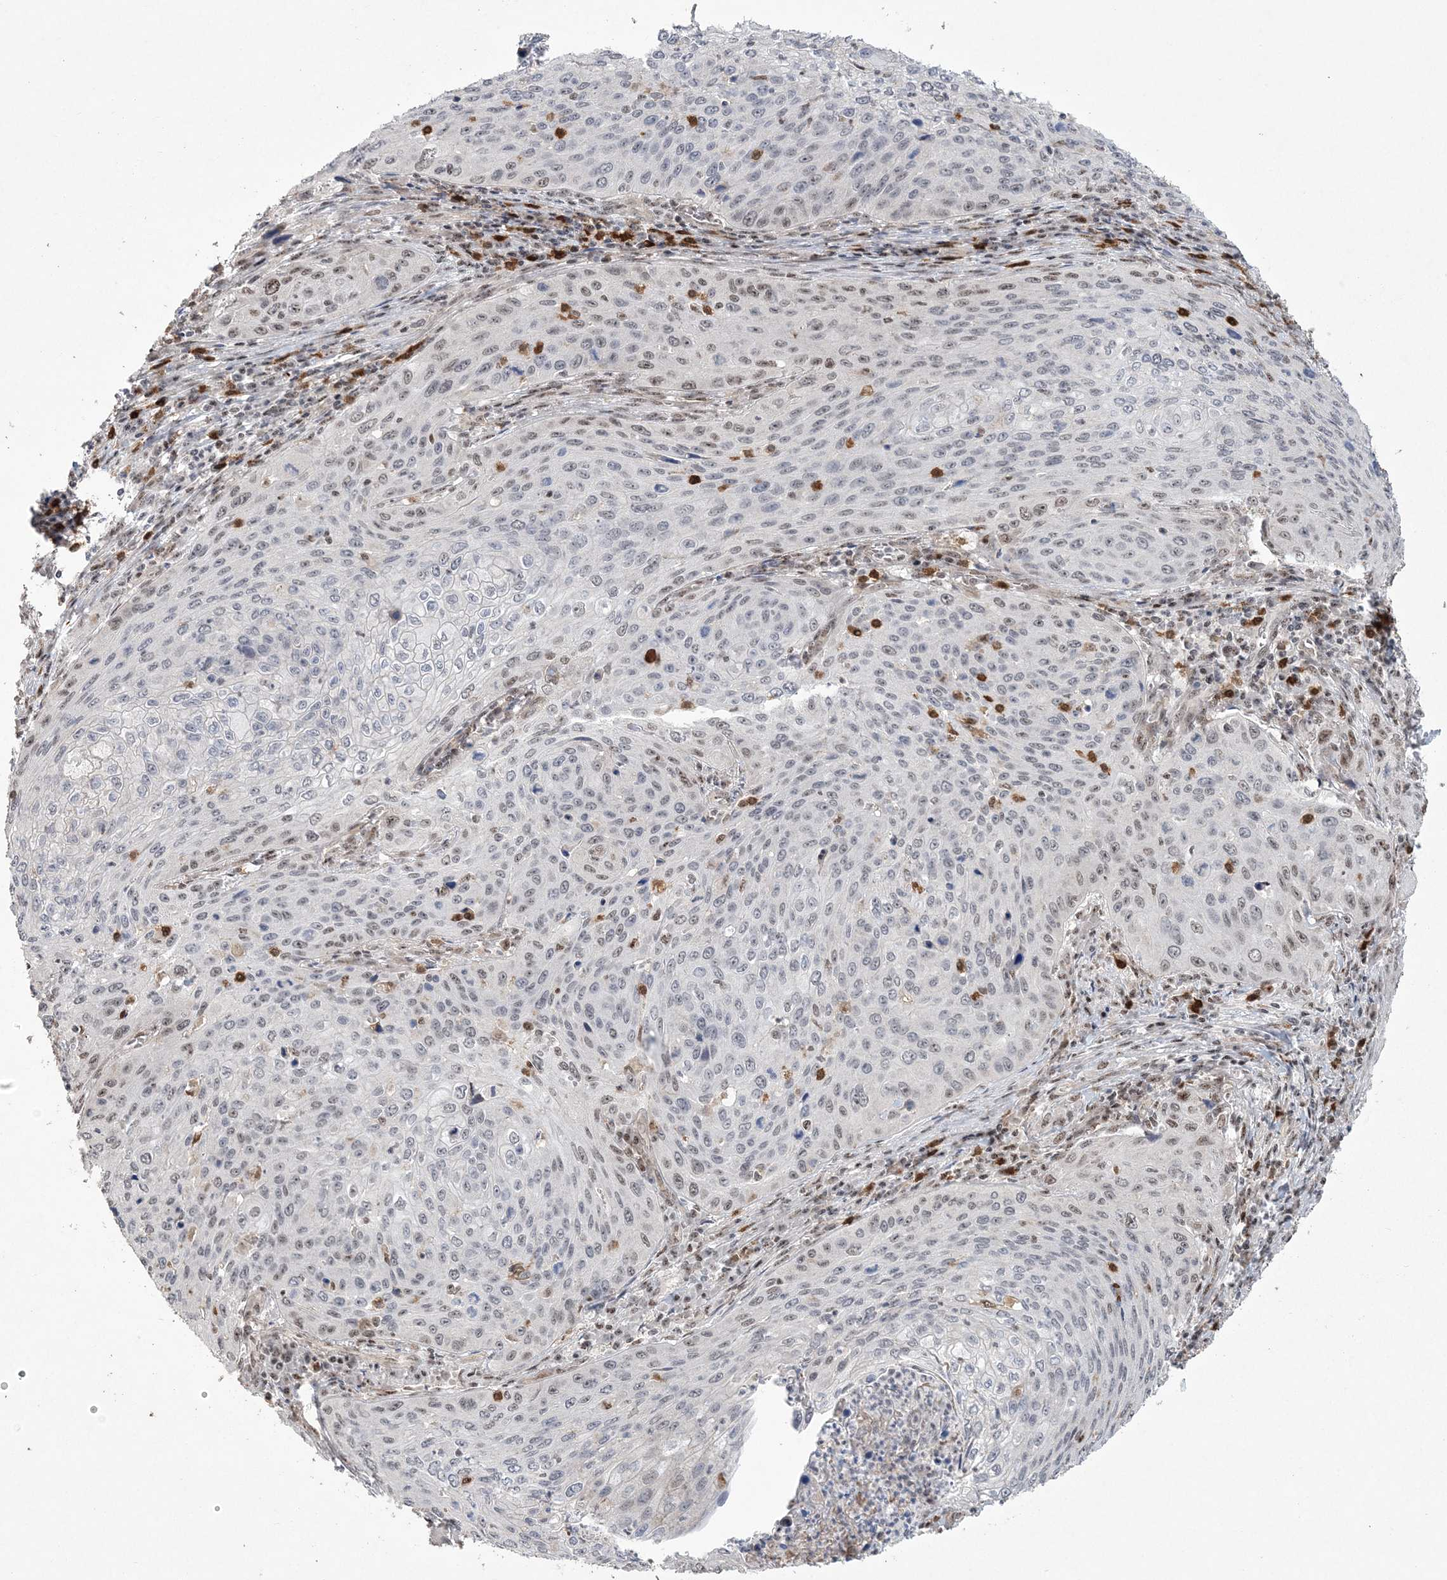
{"staining": {"intensity": "weak", "quantity": "<25%", "location": "nuclear"}, "tissue": "cervical cancer", "cell_type": "Tumor cells", "image_type": "cancer", "snomed": [{"axis": "morphology", "description": "Squamous cell carcinoma, NOS"}, {"axis": "topography", "description": "Cervix"}], "caption": "IHC photomicrograph of neoplastic tissue: human cervical squamous cell carcinoma stained with DAB reveals no significant protein positivity in tumor cells. Brightfield microscopy of IHC stained with DAB (3,3'-diaminobenzidine) (brown) and hematoxylin (blue), captured at high magnification.", "gene": "RBM17", "patient": {"sex": "female", "age": 32}}